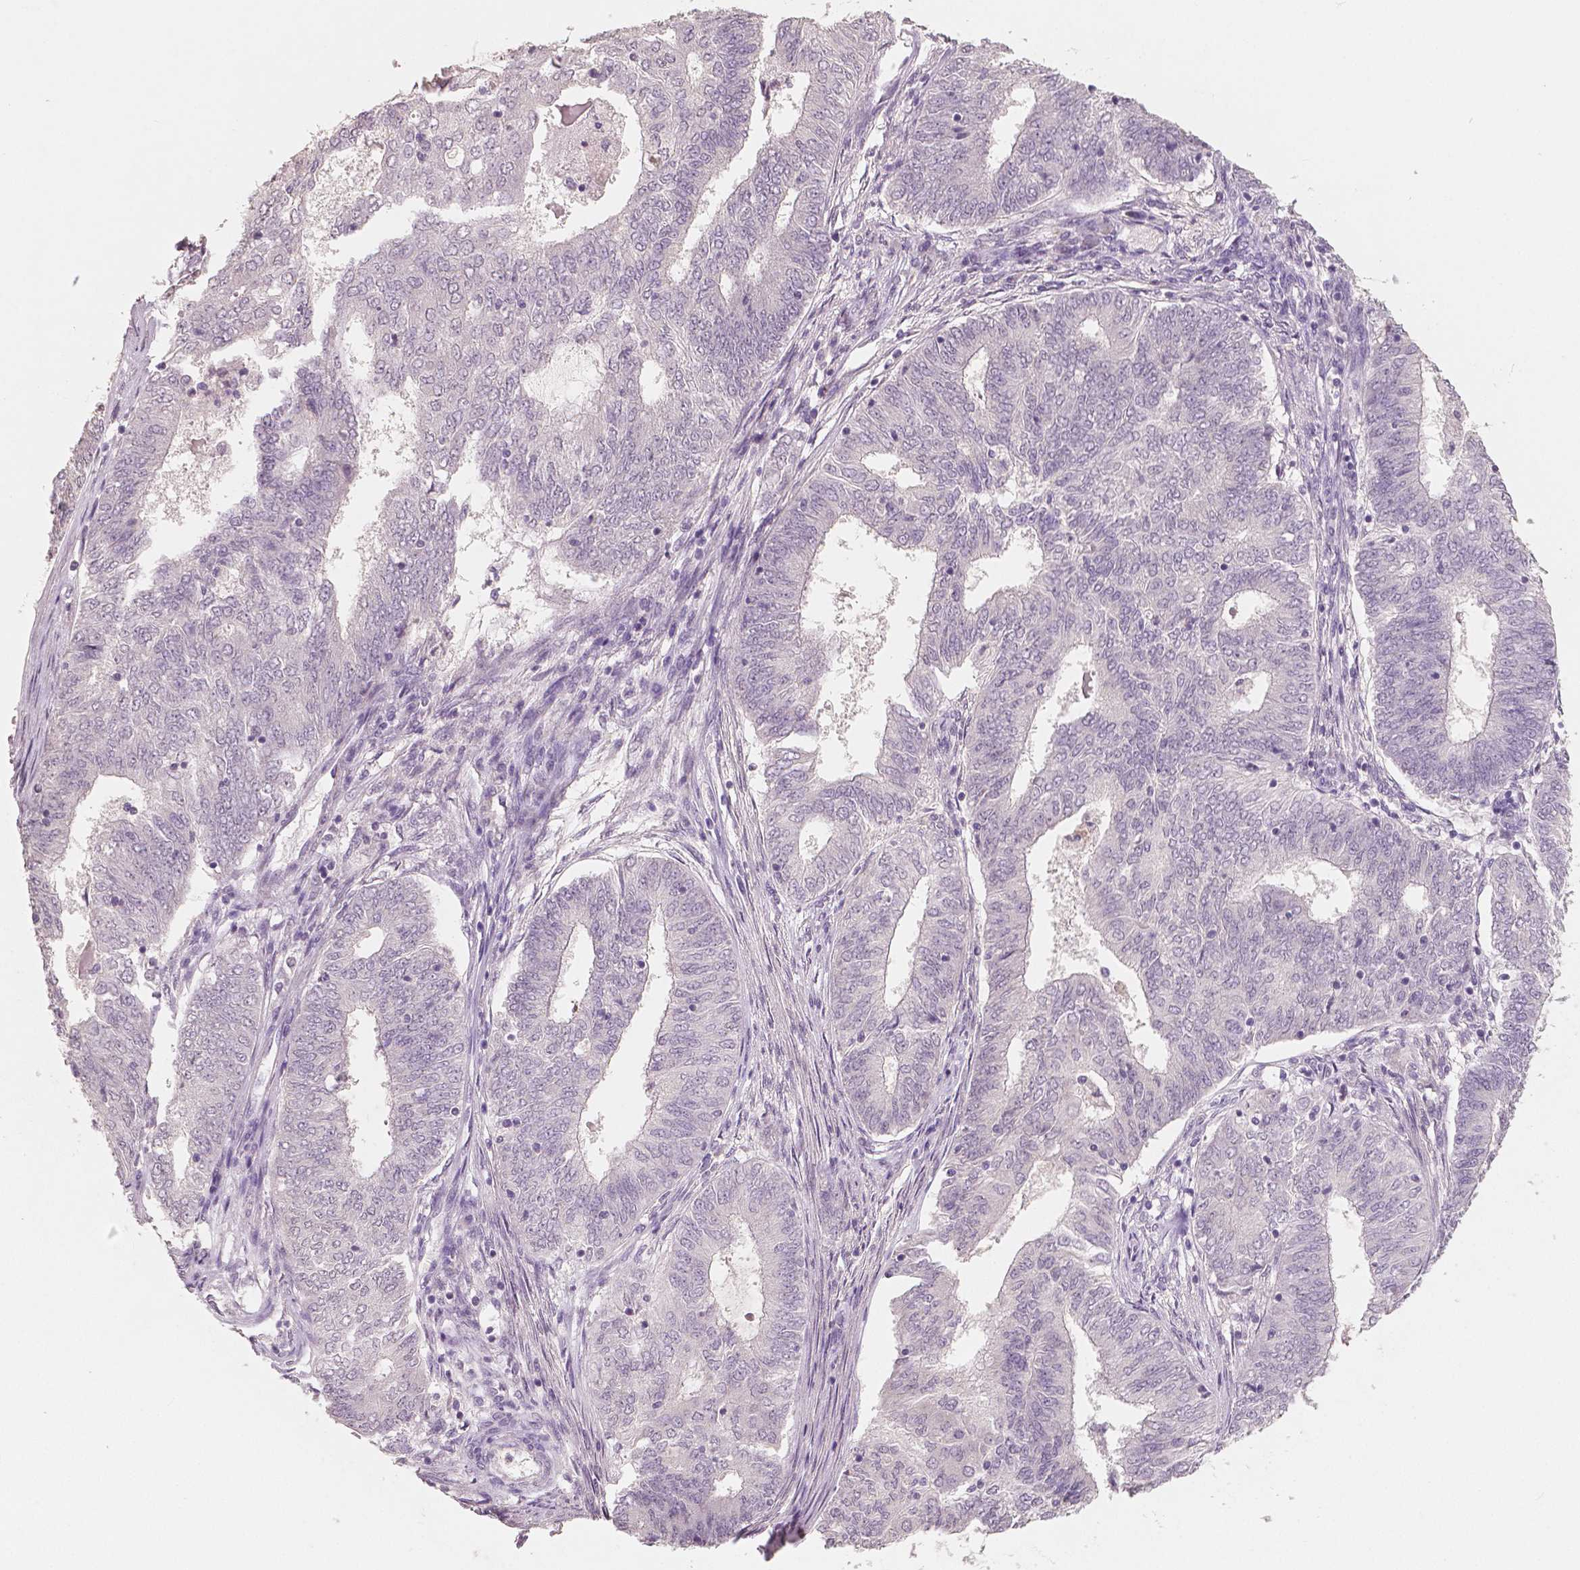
{"staining": {"intensity": "negative", "quantity": "none", "location": "none"}, "tissue": "endometrial cancer", "cell_type": "Tumor cells", "image_type": "cancer", "snomed": [{"axis": "morphology", "description": "Adenocarcinoma, NOS"}, {"axis": "topography", "description": "Endometrium"}], "caption": "The histopathology image reveals no staining of tumor cells in endometrial cancer.", "gene": "RNASE7", "patient": {"sex": "female", "age": 62}}